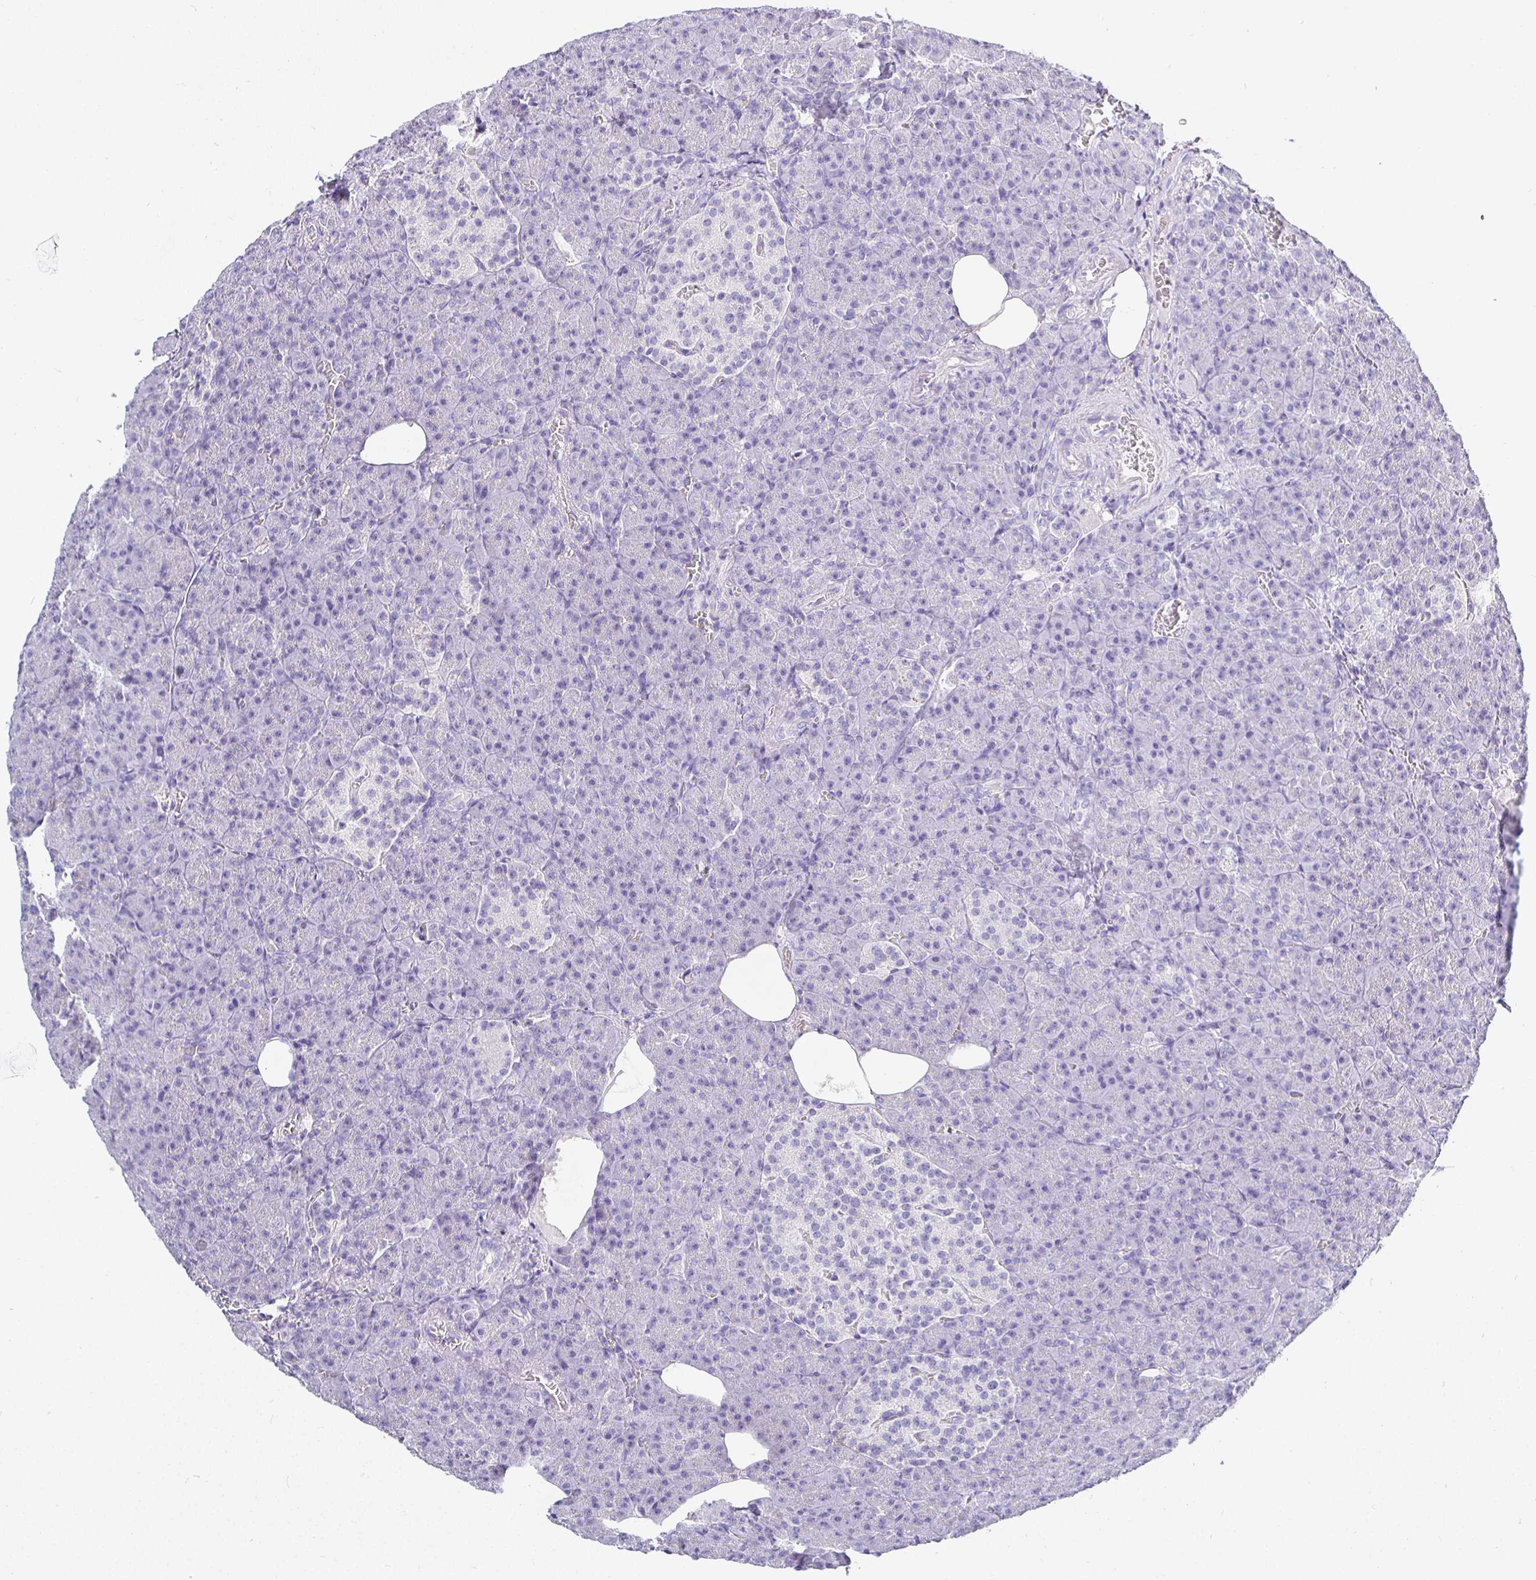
{"staining": {"intensity": "negative", "quantity": "none", "location": "none"}, "tissue": "pancreas", "cell_type": "Exocrine glandular cells", "image_type": "normal", "snomed": [{"axis": "morphology", "description": "Normal tissue, NOS"}, {"axis": "topography", "description": "Pancreas"}], "caption": "There is no significant expression in exocrine glandular cells of pancreas. Brightfield microscopy of IHC stained with DAB (3,3'-diaminobenzidine) (brown) and hematoxylin (blue), captured at high magnification.", "gene": "TMEM241", "patient": {"sex": "female", "age": 74}}